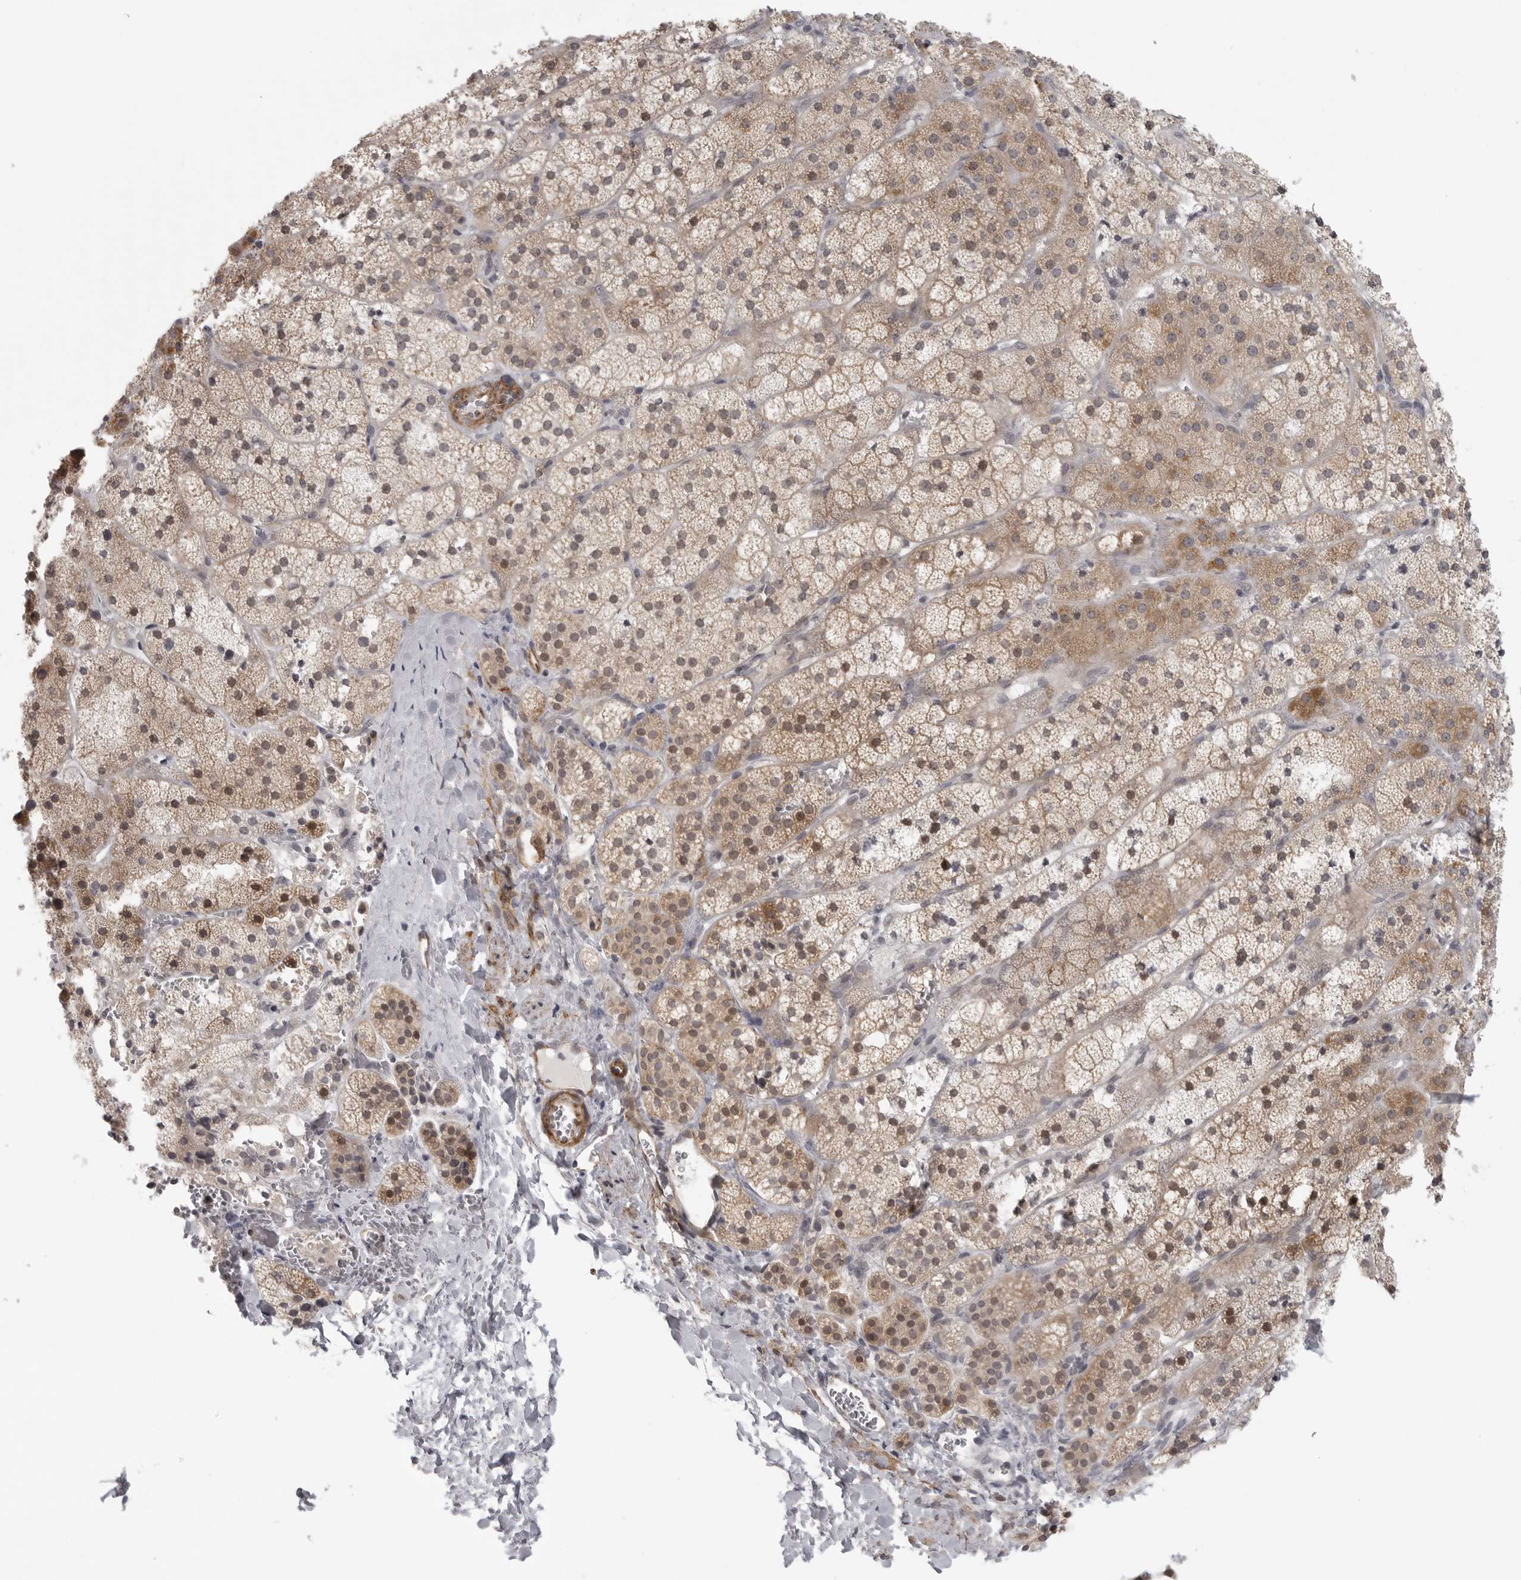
{"staining": {"intensity": "moderate", "quantity": ">75%", "location": "cytoplasmic/membranous"}, "tissue": "adrenal gland", "cell_type": "Glandular cells", "image_type": "normal", "snomed": [{"axis": "morphology", "description": "Normal tissue, NOS"}, {"axis": "topography", "description": "Adrenal gland"}], "caption": "A micrograph of human adrenal gland stained for a protein exhibits moderate cytoplasmic/membranous brown staining in glandular cells. Using DAB (3,3'-diaminobenzidine) (brown) and hematoxylin (blue) stains, captured at high magnification using brightfield microscopy.", "gene": "TUT4", "patient": {"sex": "female", "age": 44}}